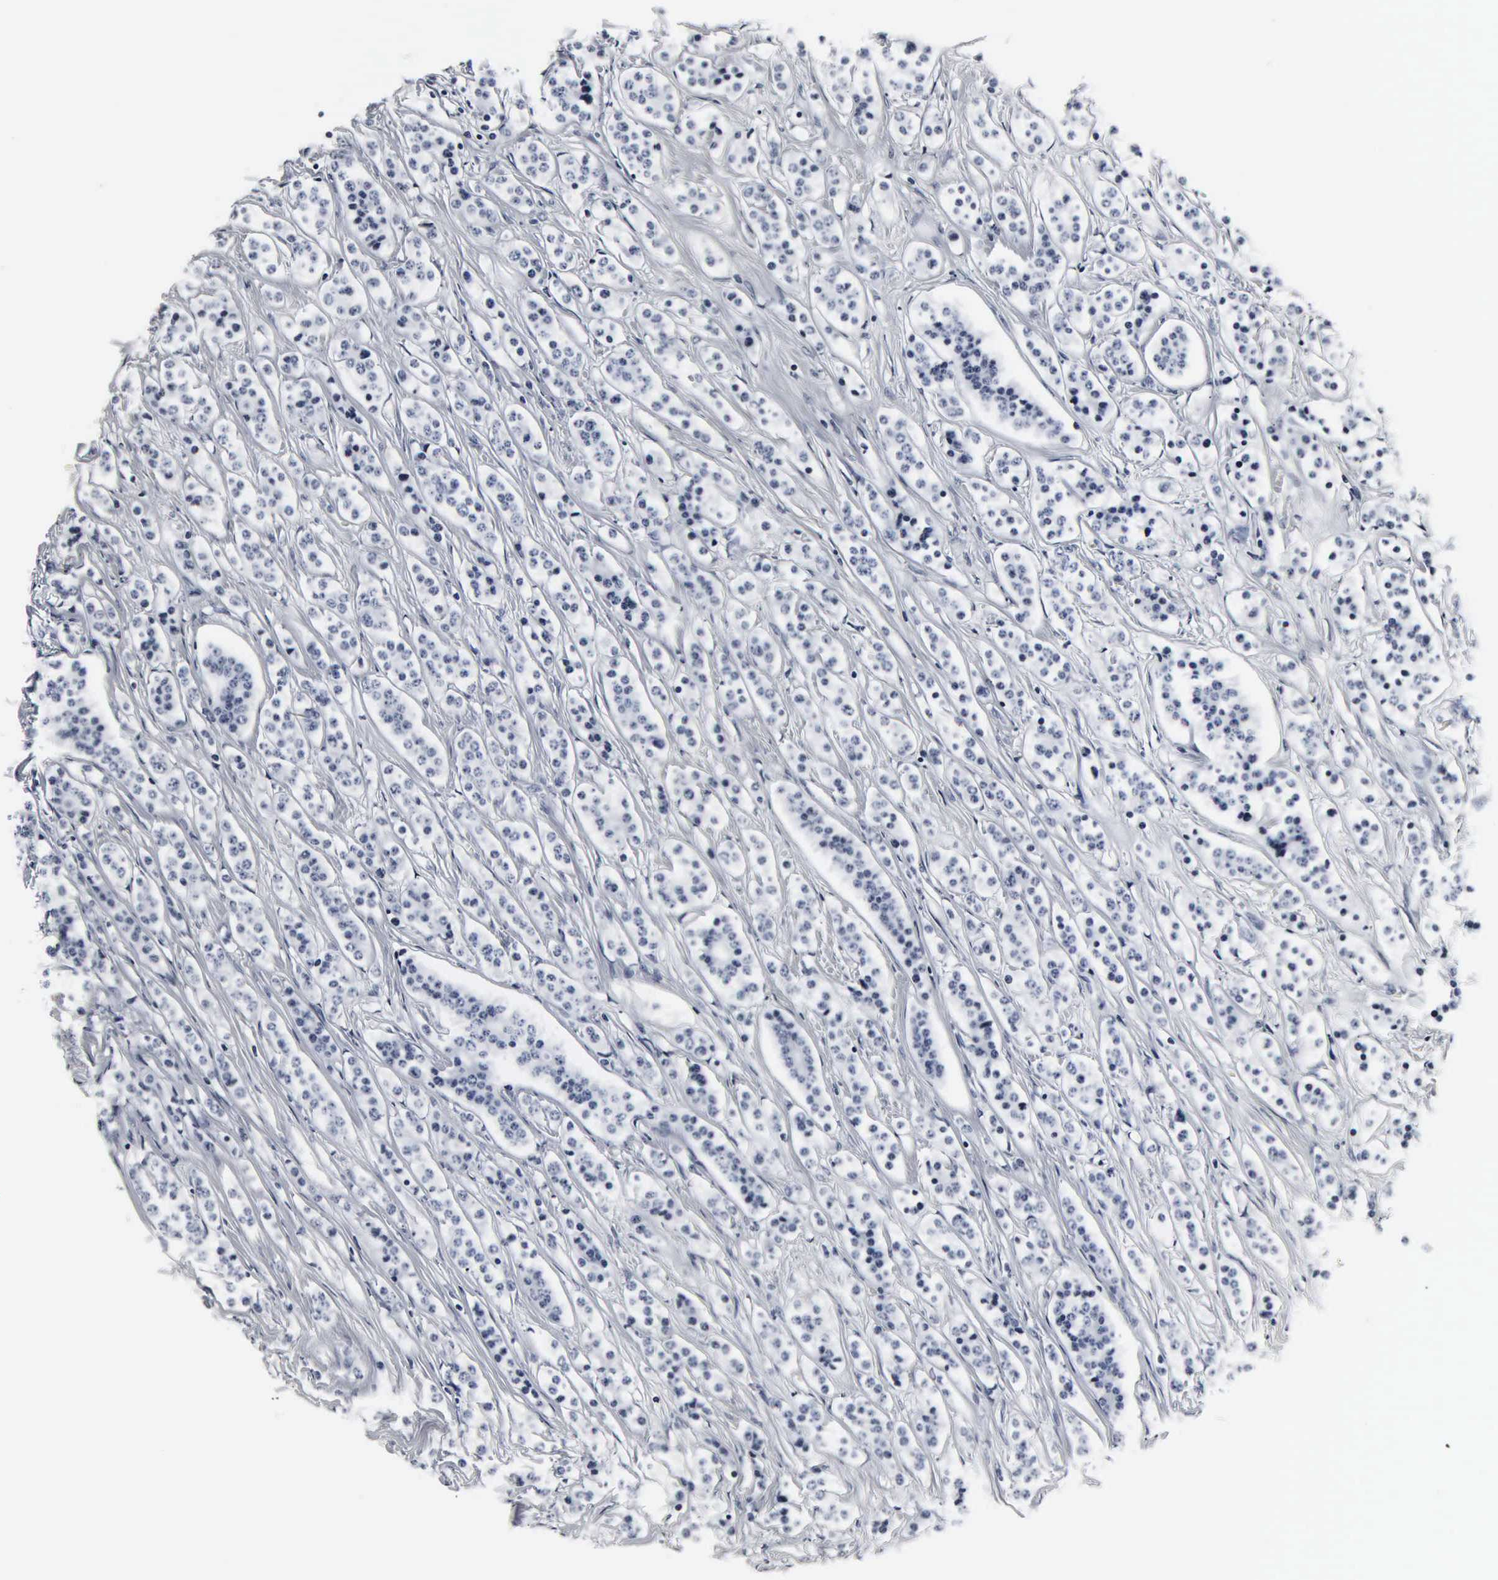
{"staining": {"intensity": "negative", "quantity": "none", "location": "none"}, "tissue": "carcinoid", "cell_type": "Tumor cells", "image_type": "cancer", "snomed": [{"axis": "morphology", "description": "Carcinoid, malignant, NOS"}, {"axis": "topography", "description": "Small intestine"}], "caption": "Tumor cells show no significant staining in carcinoid. (DAB (3,3'-diaminobenzidine) immunohistochemistry (IHC) visualized using brightfield microscopy, high magnification).", "gene": "DGCR2", "patient": {"sex": "male", "age": 63}}